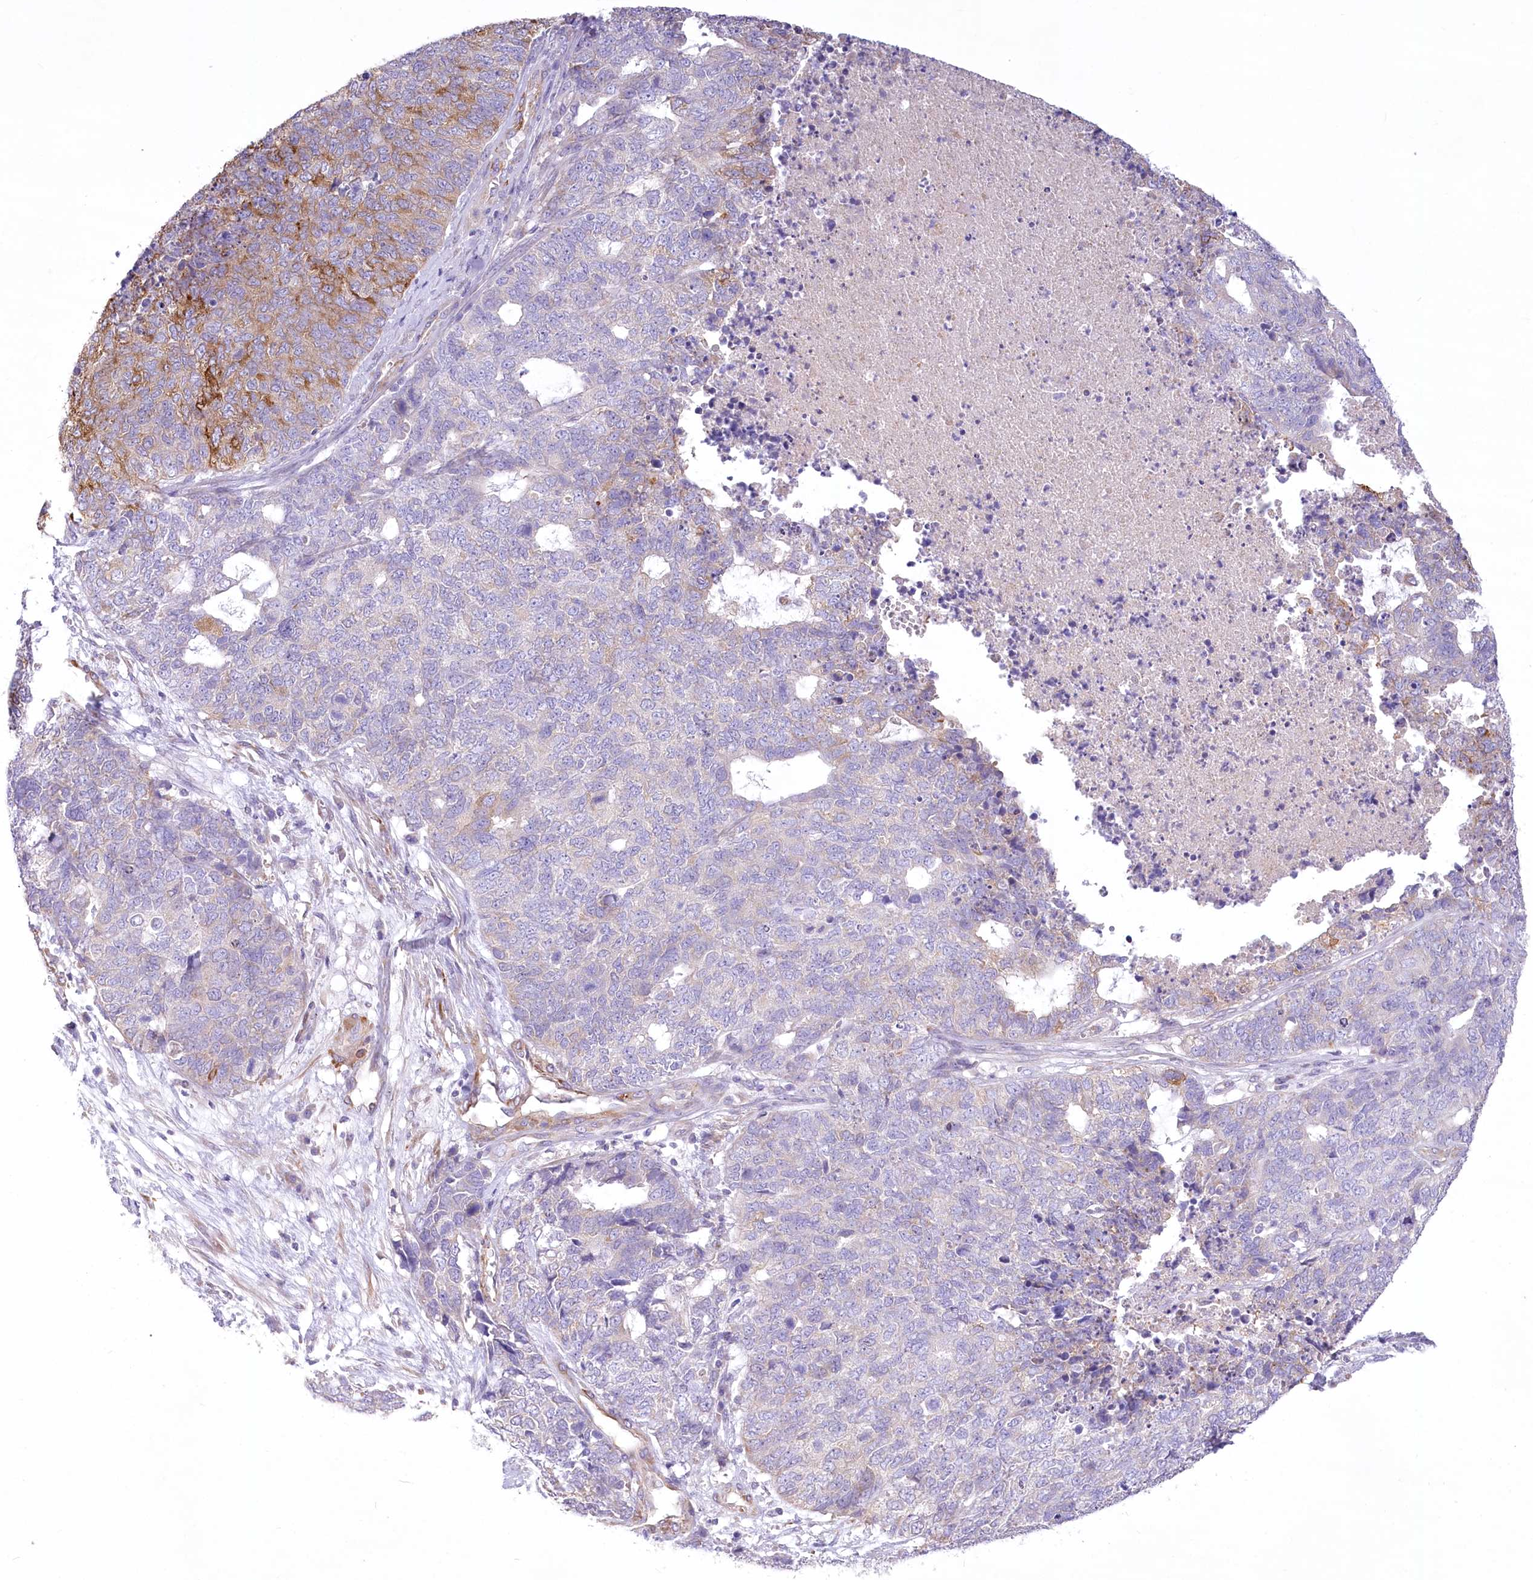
{"staining": {"intensity": "moderate", "quantity": "<25%", "location": "cytoplasmic/membranous"}, "tissue": "cervical cancer", "cell_type": "Tumor cells", "image_type": "cancer", "snomed": [{"axis": "morphology", "description": "Squamous cell carcinoma, NOS"}, {"axis": "topography", "description": "Cervix"}], "caption": "An immunohistochemistry (IHC) histopathology image of neoplastic tissue is shown. Protein staining in brown shows moderate cytoplasmic/membranous positivity in squamous cell carcinoma (cervical) within tumor cells.", "gene": "ANGPTL3", "patient": {"sex": "female", "age": 63}}